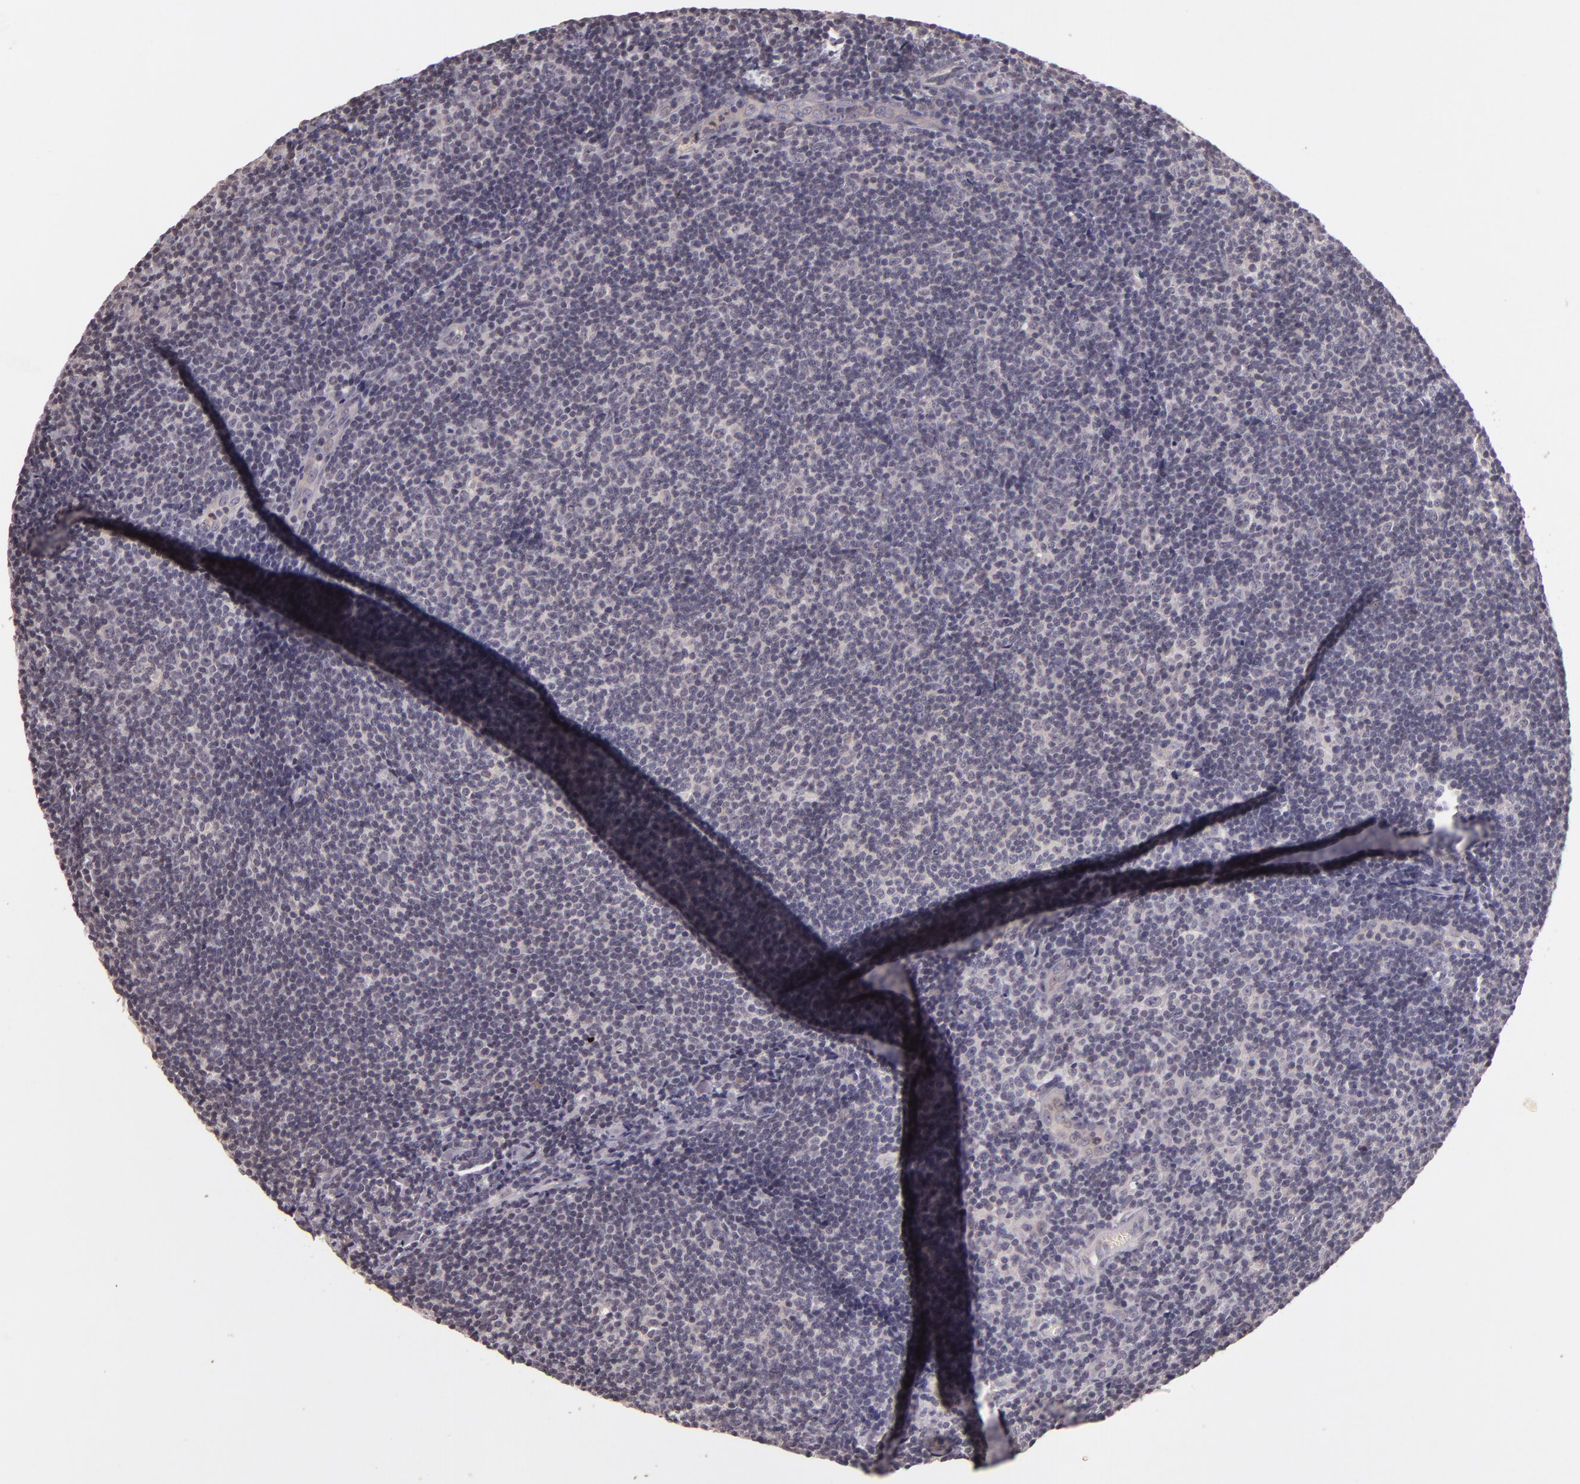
{"staining": {"intensity": "negative", "quantity": "none", "location": "none"}, "tissue": "lymphoma", "cell_type": "Tumor cells", "image_type": "cancer", "snomed": [{"axis": "morphology", "description": "Malignant lymphoma, non-Hodgkin's type, Low grade"}, {"axis": "topography", "description": "Lymph node"}], "caption": "Protein analysis of lymphoma exhibits no significant staining in tumor cells. (DAB (3,3'-diaminobenzidine) immunohistochemistry with hematoxylin counter stain).", "gene": "TFF1", "patient": {"sex": "male", "age": 49}}